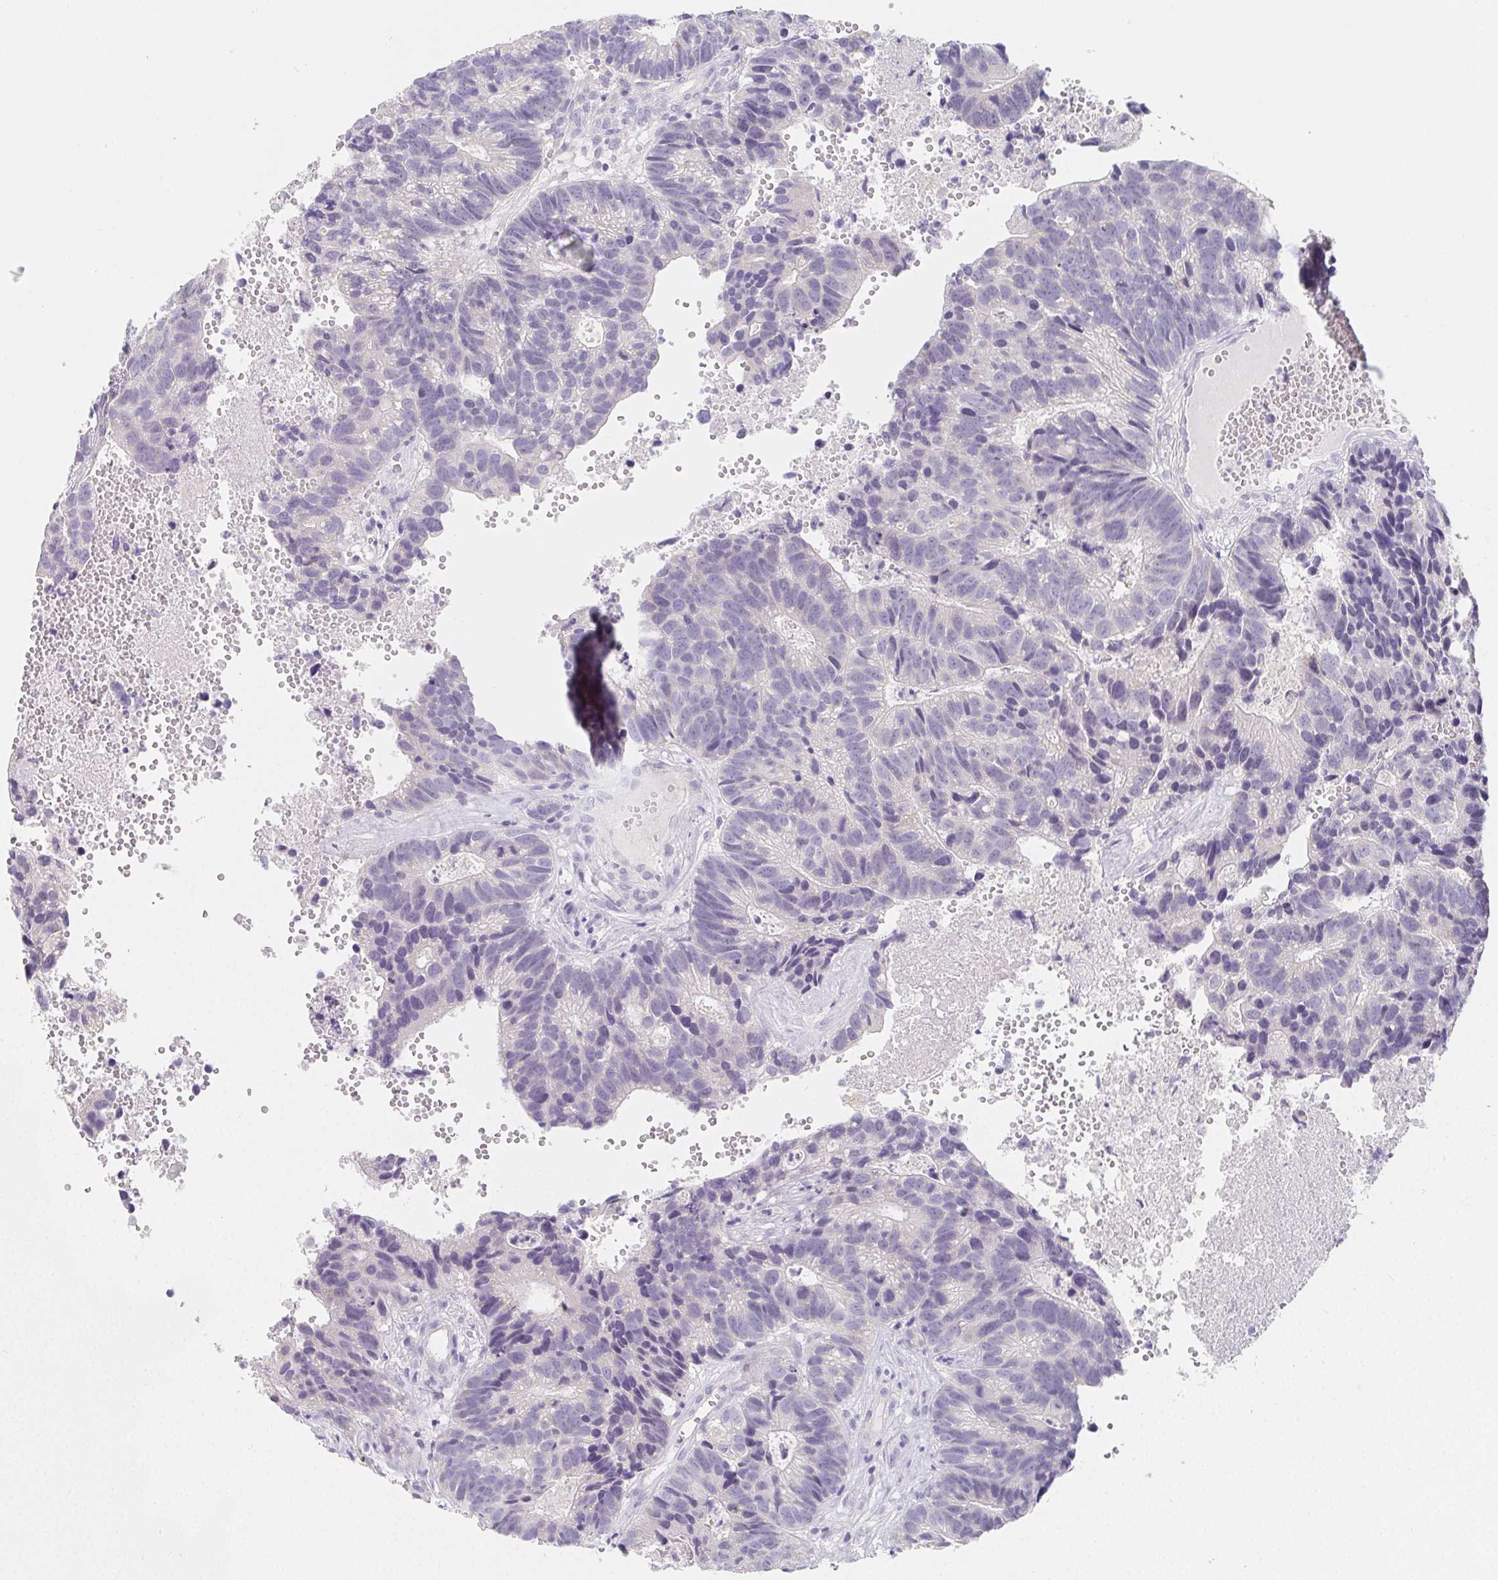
{"staining": {"intensity": "negative", "quantity": "none", "location": "none"}, "tissue": "head and neck cancer", "cell_type": "Tumor cells", "image_type": "cancer", "snomed": [{"axis": "morphology", "description": "Adenocarcinoma, NOS"}, {"axis": "topography", "description": "Head-Neck"}], "caption": "The photomicrograph reveals no significant staining in tumor cells of head and neck cancer.", "gene": "GLIPR1L1", "patient": {"sex": "male", "age": 62}}